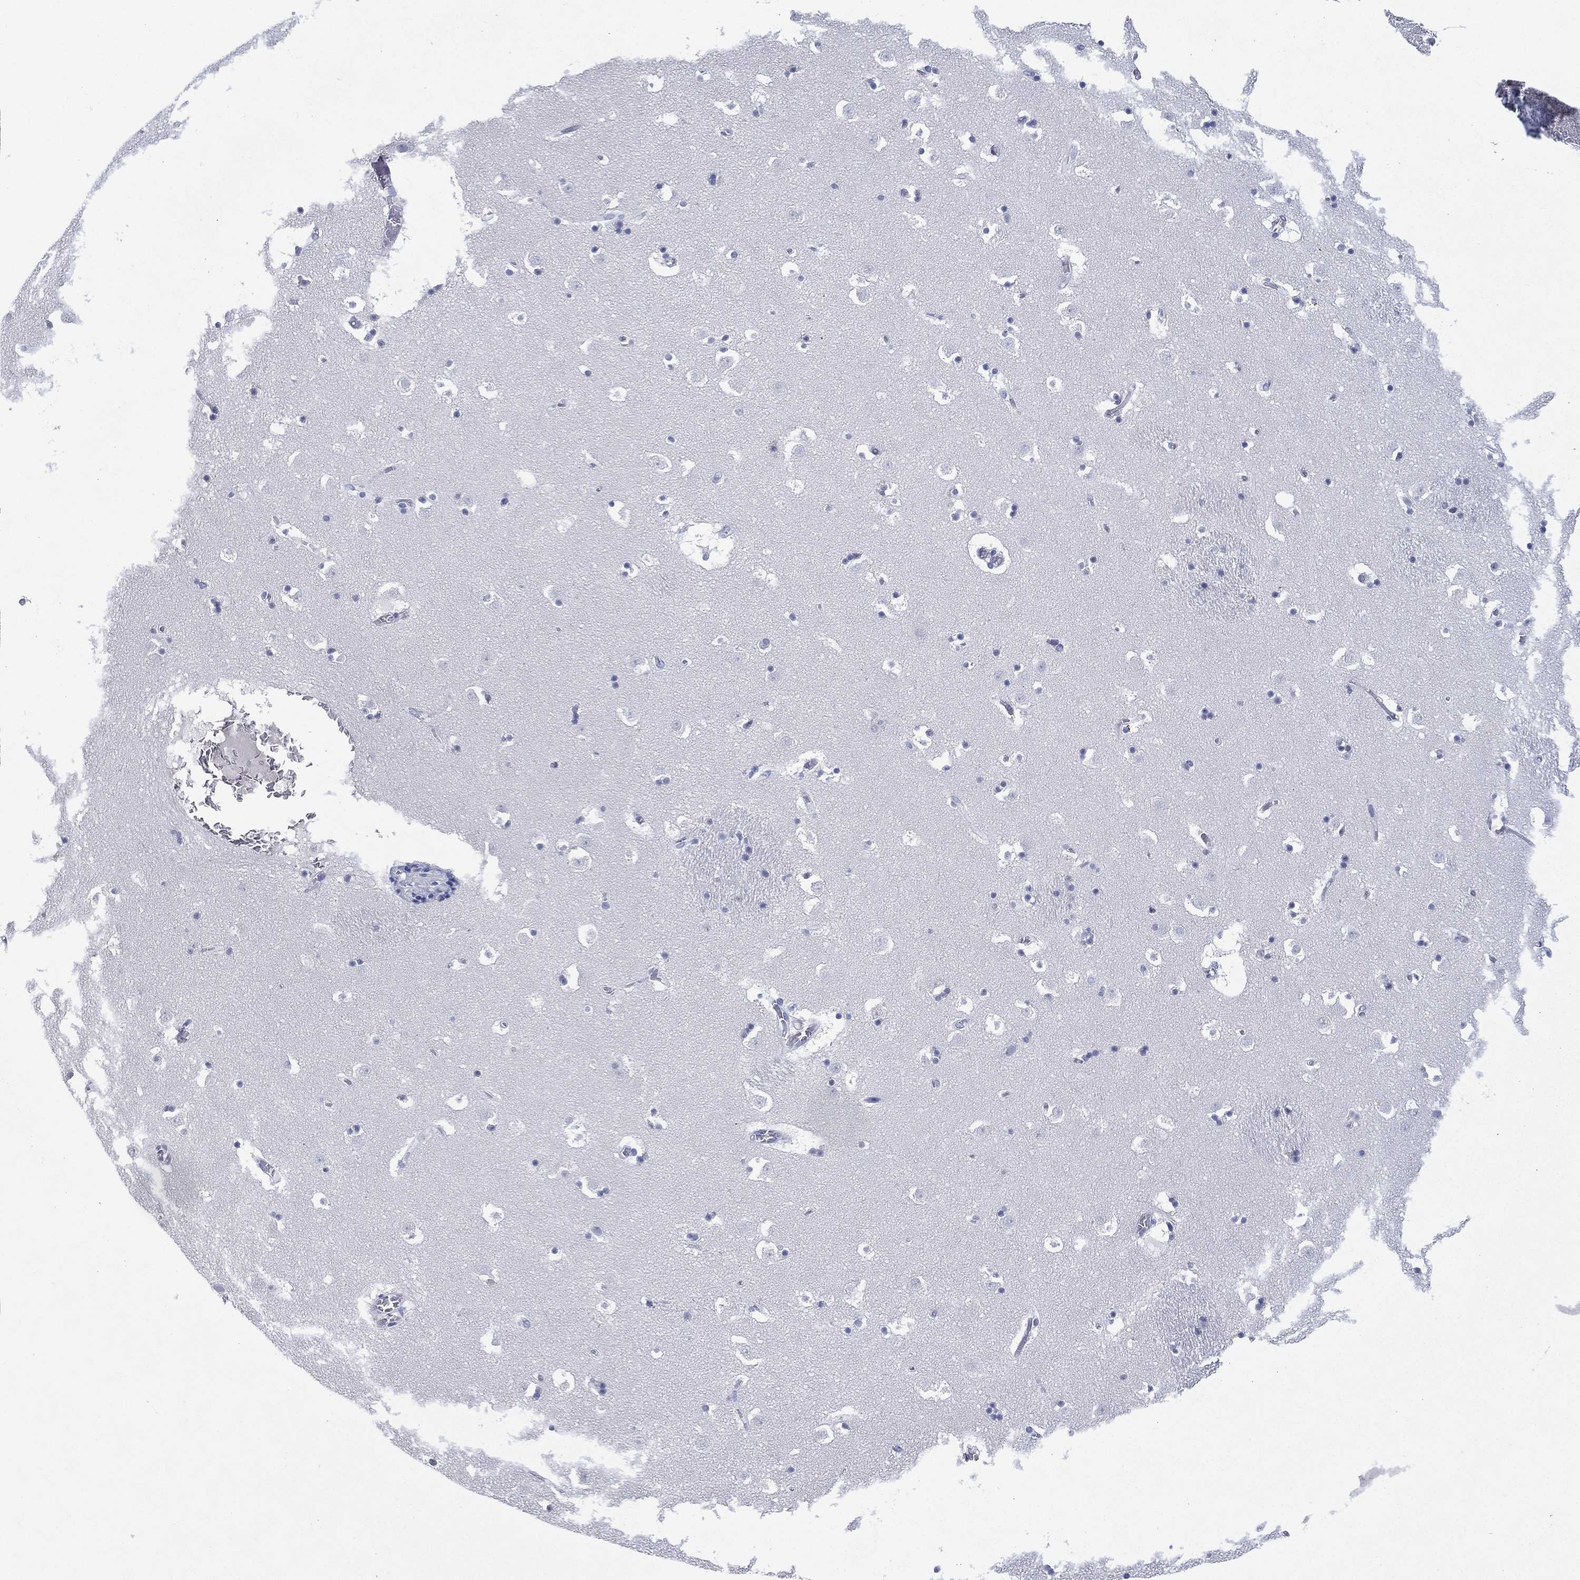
{"staining": {"intensity": "negative", "quantity": "none", "location": "none"}, "tissue": "caudate", "cell_type": "Glial cells", "image_type": "normal", "snomed": [{"axis": "morphology", "description": "Normal tissue, NOS"}, {"axis": "topography", "description": "Lateral ventricle wall"}], "caption": "This is an IHC histopathology image of unremarkable caudate. There is no positivity in glial cells.", "gene": "KRT35", "patient": {"sex": "female", "age": 42}}